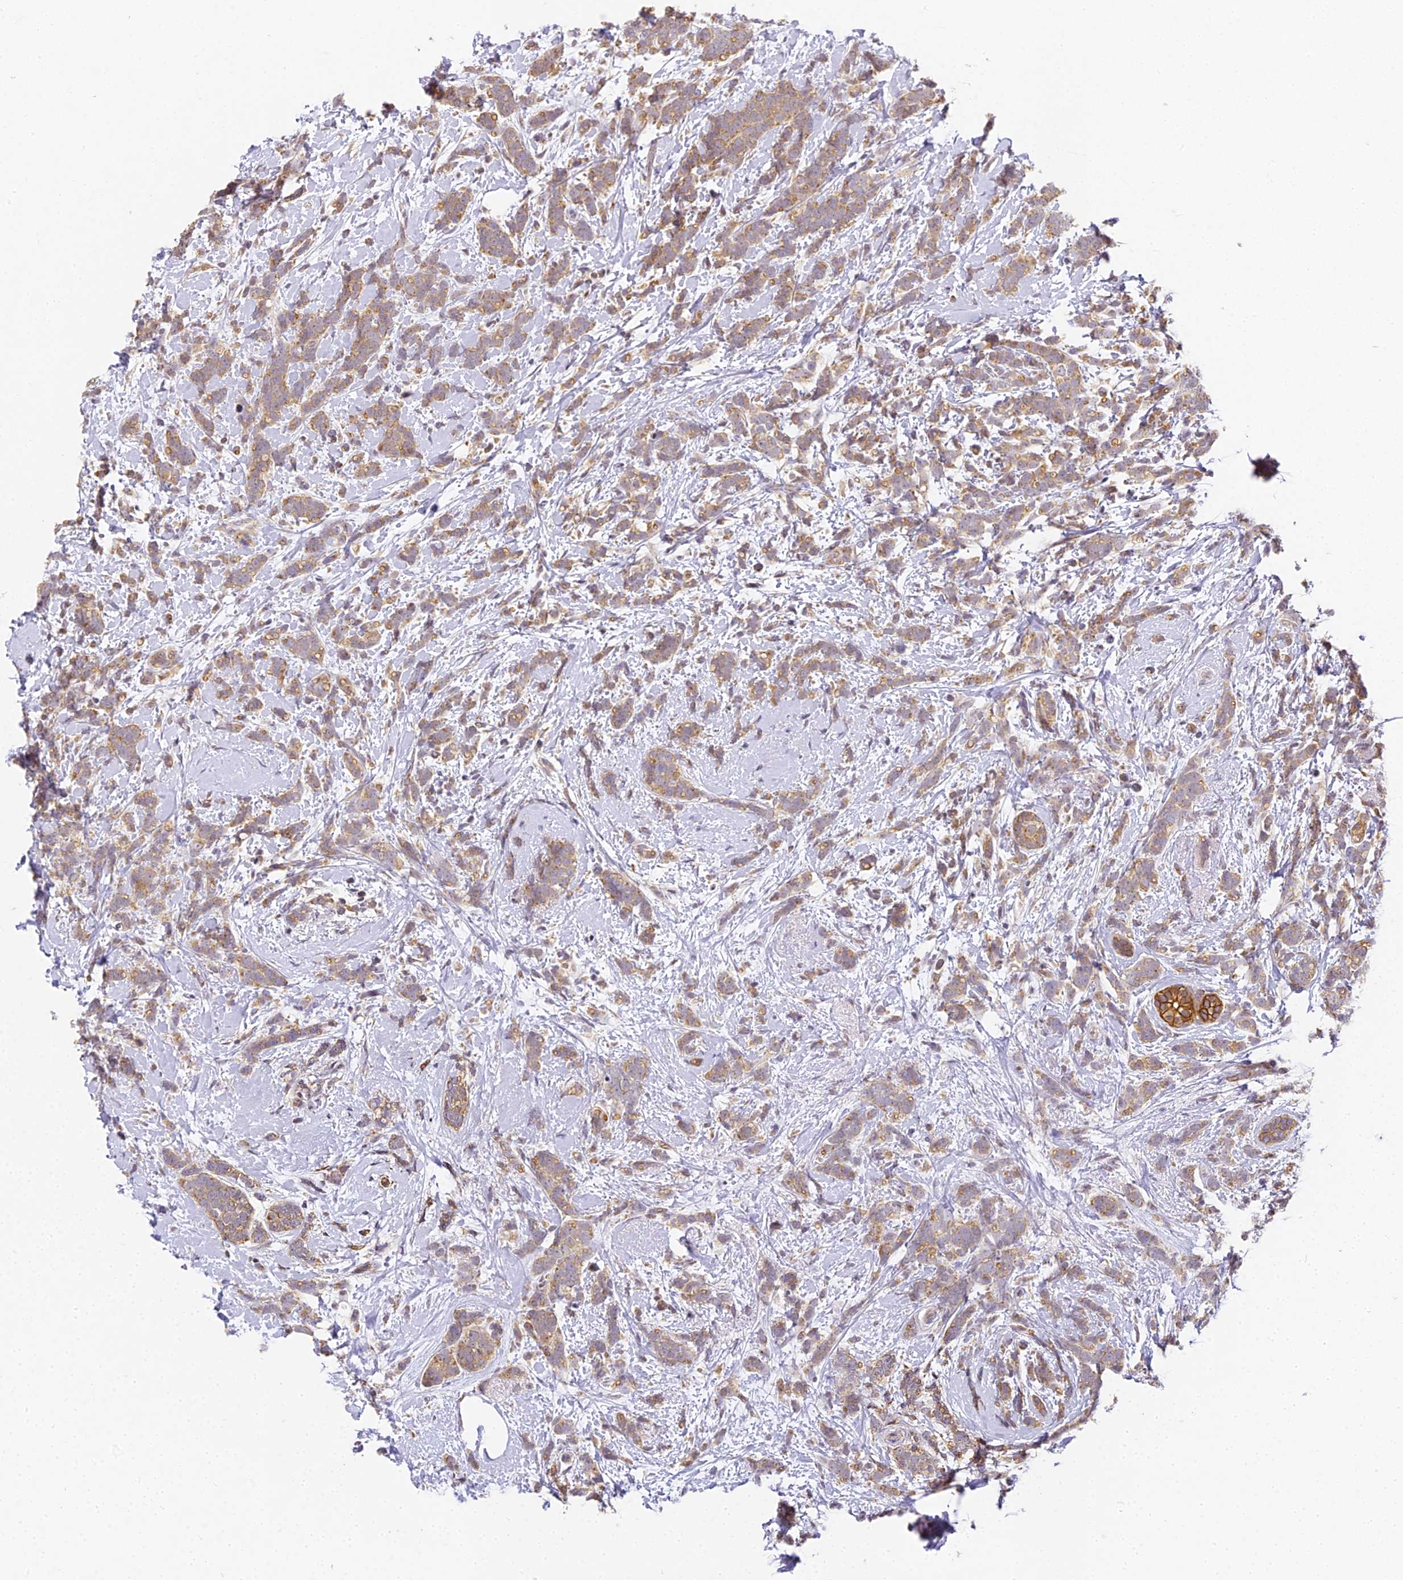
{"staining": {"intensity": "moderate", "quantity": ">75%", "location": "cytoplasmic/membranous"}, "tissue": "breast cancer", "cell_type": "Tumor cells", "image_type": "cancer", "snomed": [{"axis": "morphology", "description": "Lobular carcinoma"}, {"axis": "topography", "description": "Breast"}], "caption": "Breast cancer (lobular carcinoma) stained with DAB immunohistochemistry (IHC) displays medium levels of moderate cytoplasmic/membranous expression in approximately >75% of tumor cells.", "gene": "DNAAF10", "patient": {"sex": "female", "age": 58}}